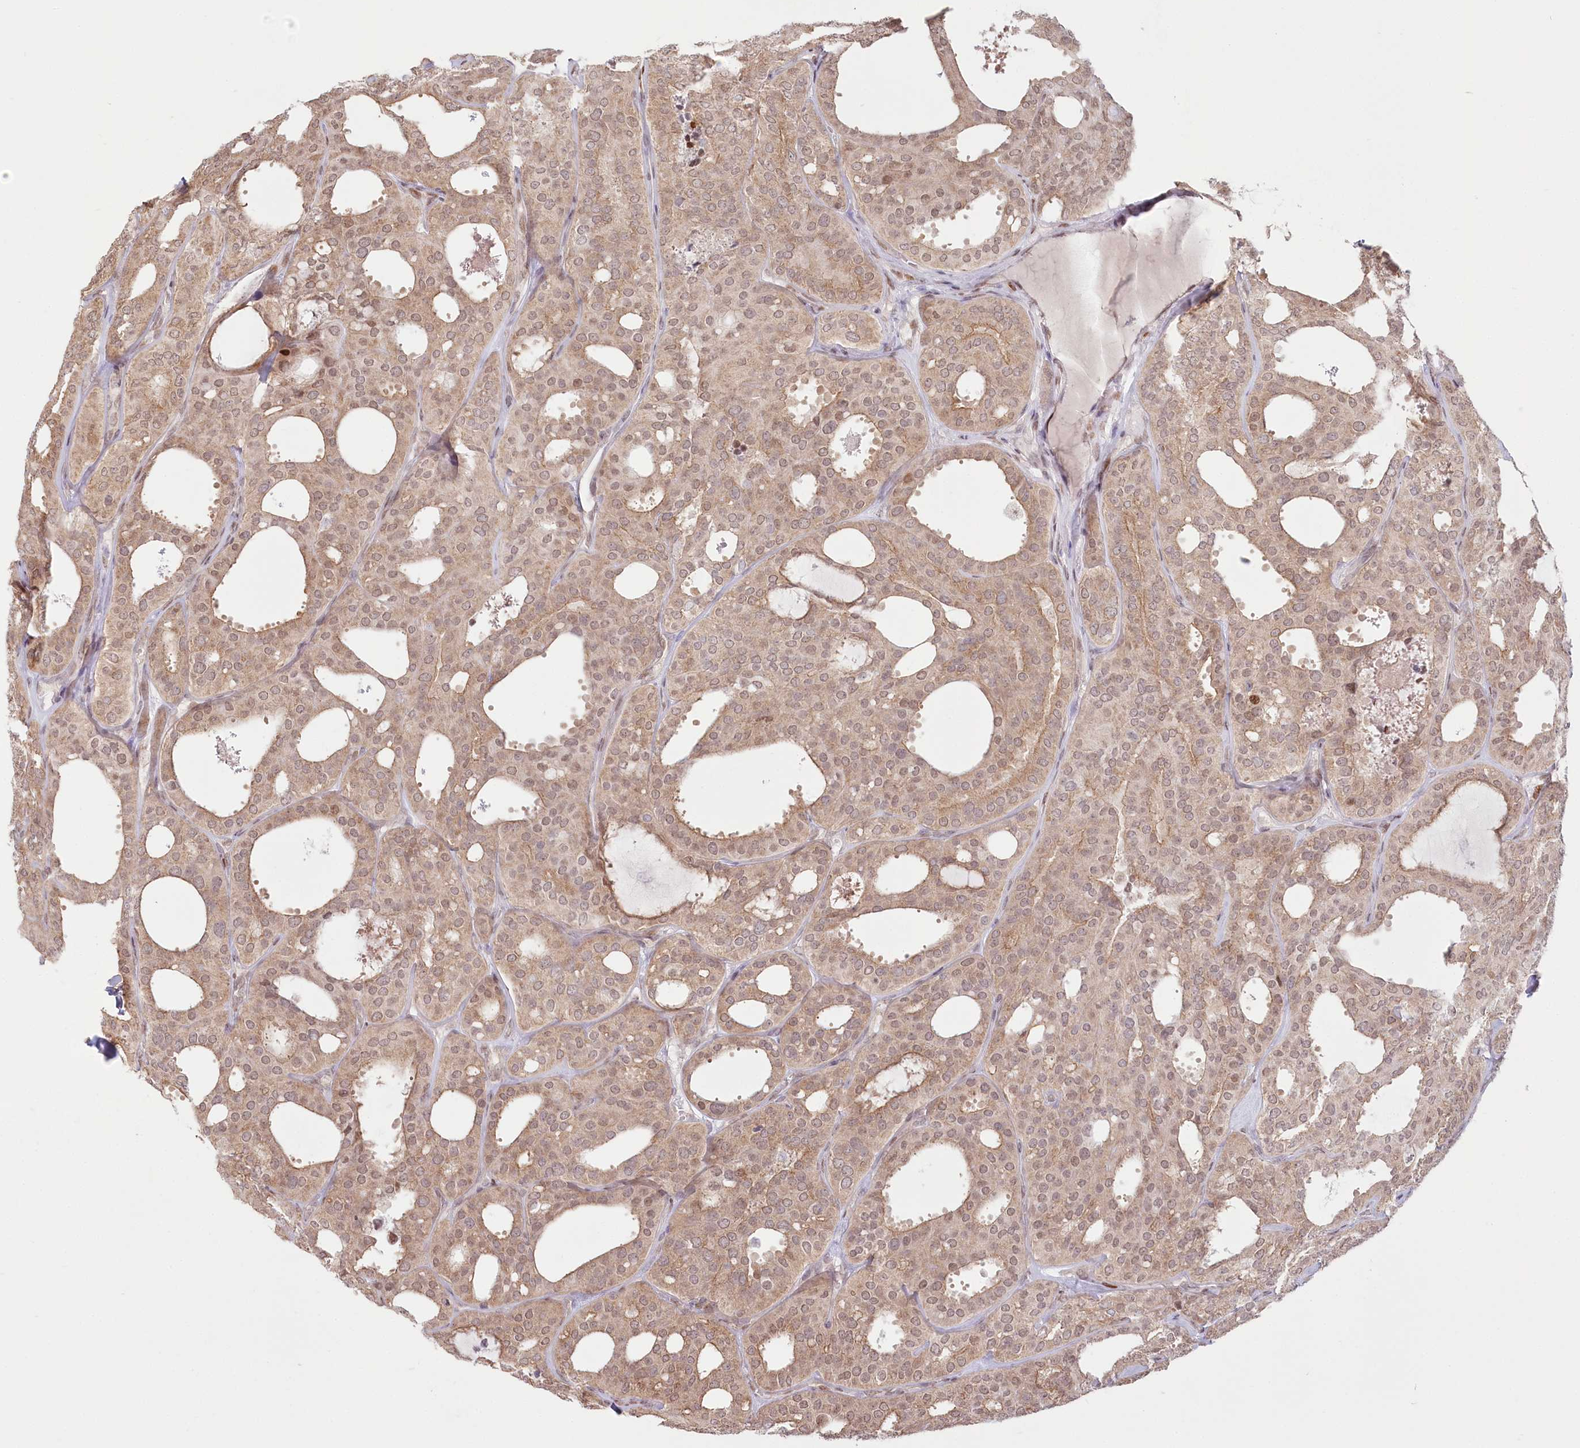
{"staining": {"intensity": "moderate", "quantity": ">75%", "location": "cytoplasmic/membranous,nuclear"}, "tissue": "thyroid cancer", "cell_type": "Tumor cells", "image_type": "cancer", "snomed": [{"axis": "morphology", "description": "Follicular adenoma carcinoma, NOS"}, {"axis": "topography", "description": "Thyroid gland"}], "caption": "IHC photomicrograph of thyroid cancer stained for a protein (brown), which exhibits medium levels of moderate cytoplasmic/membranous and nuclear expression in approximately >75% of tumor cells.", "gene": "PYURF", "patient": {"sex": "male", "age": 75}}